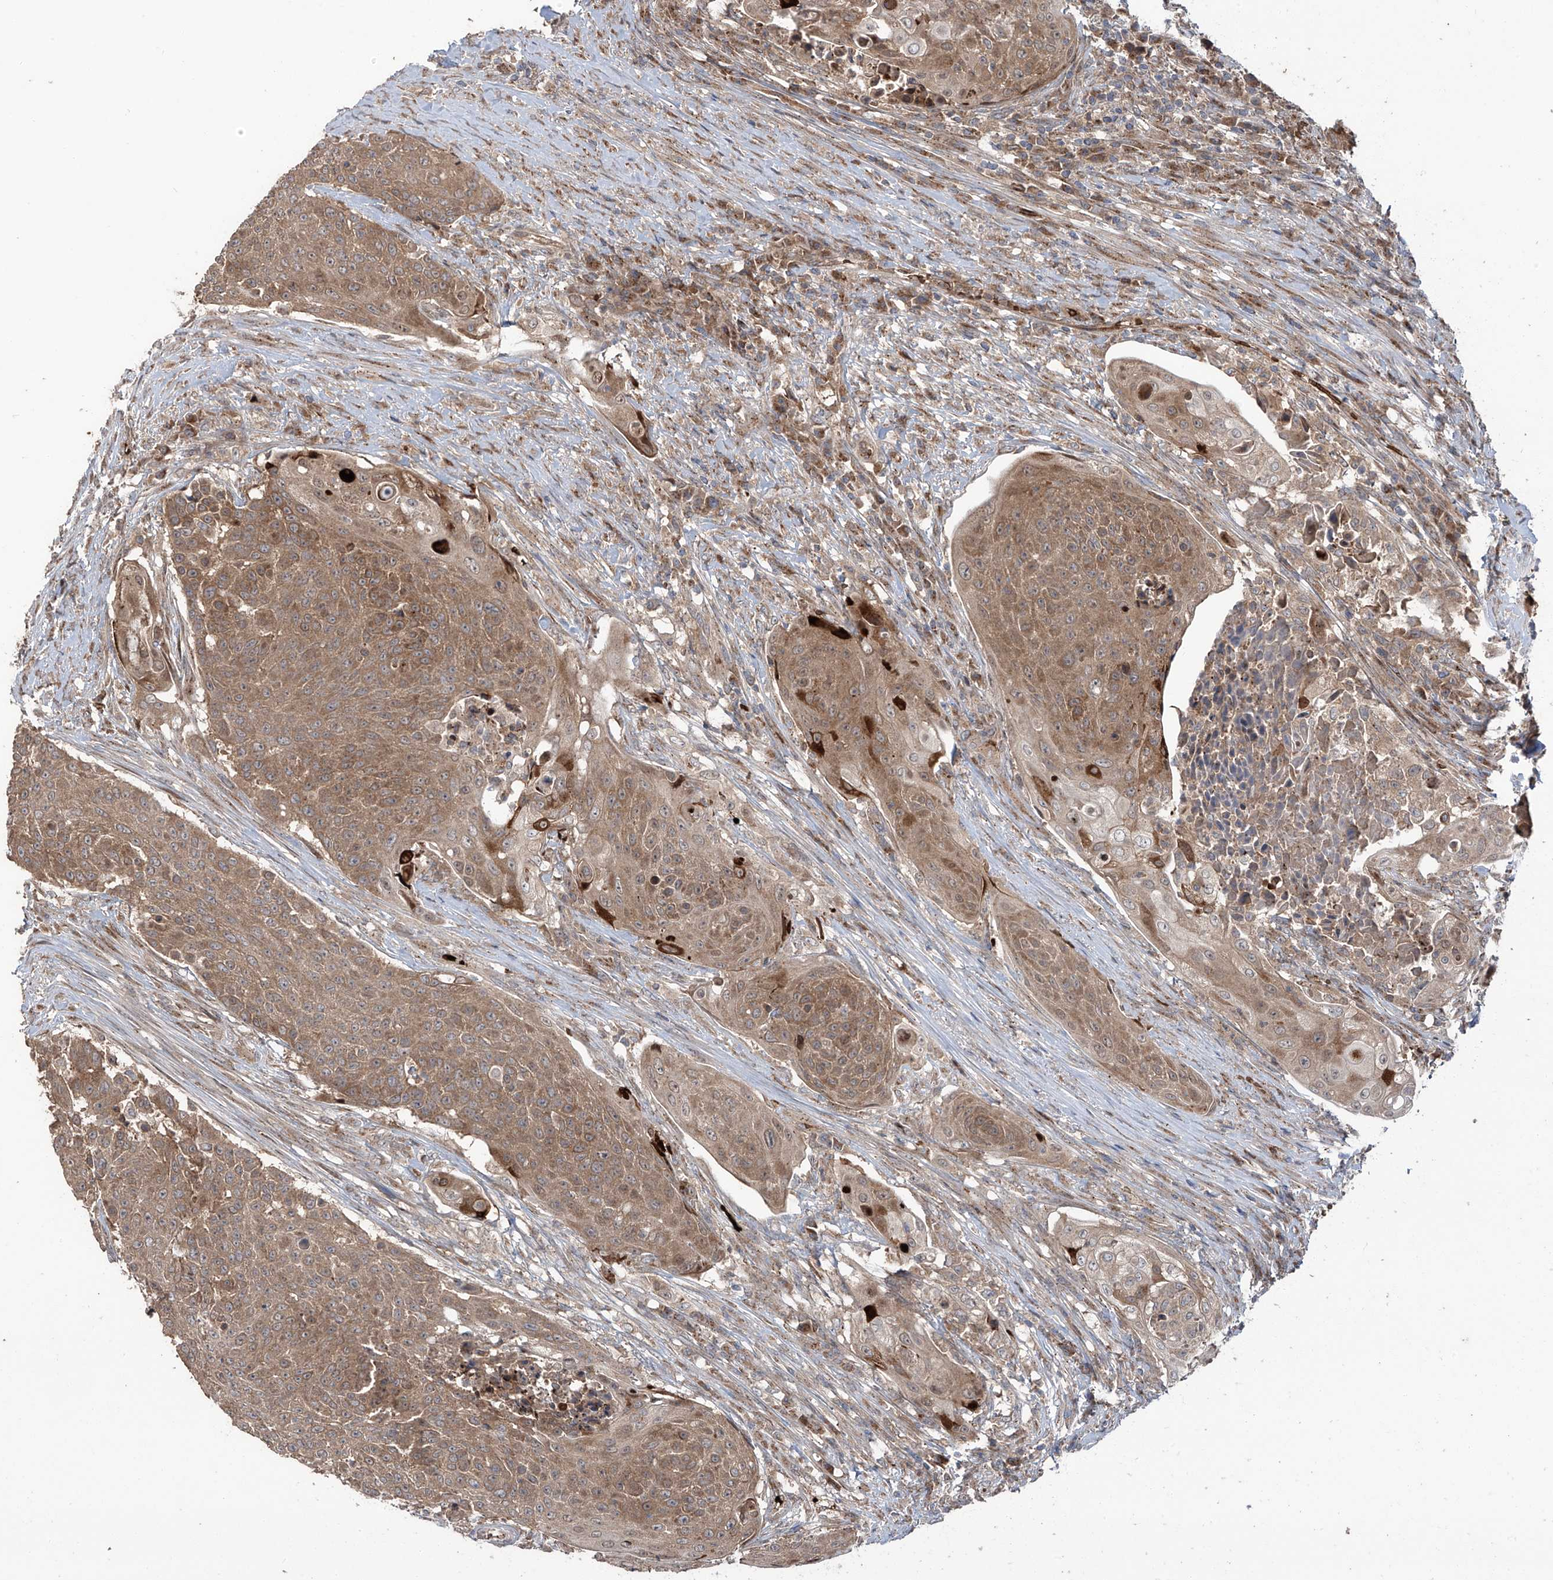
{"staining": {"intensity": "weak", "quantity": ">75%", "location": "cytoplasmic/membranous"}, "tissue": "urothelial cancer", "cell_type": "Tumor cells", "image_type": "cancer", "snomed": [{"axis": "morphology", "description": "Urothelial carcinoma, High grade"}, {"axis": "topography", "description": "Urinary bladder"}], "caption": "High-grade urothelial carcinoma stained for a protein (brown) reveals weak cytoplasmic/membranous positive expression in about >75% of tumor cells.", "gene": "ZDHHC9", "patient": {"sex": "female", "age": 63}}